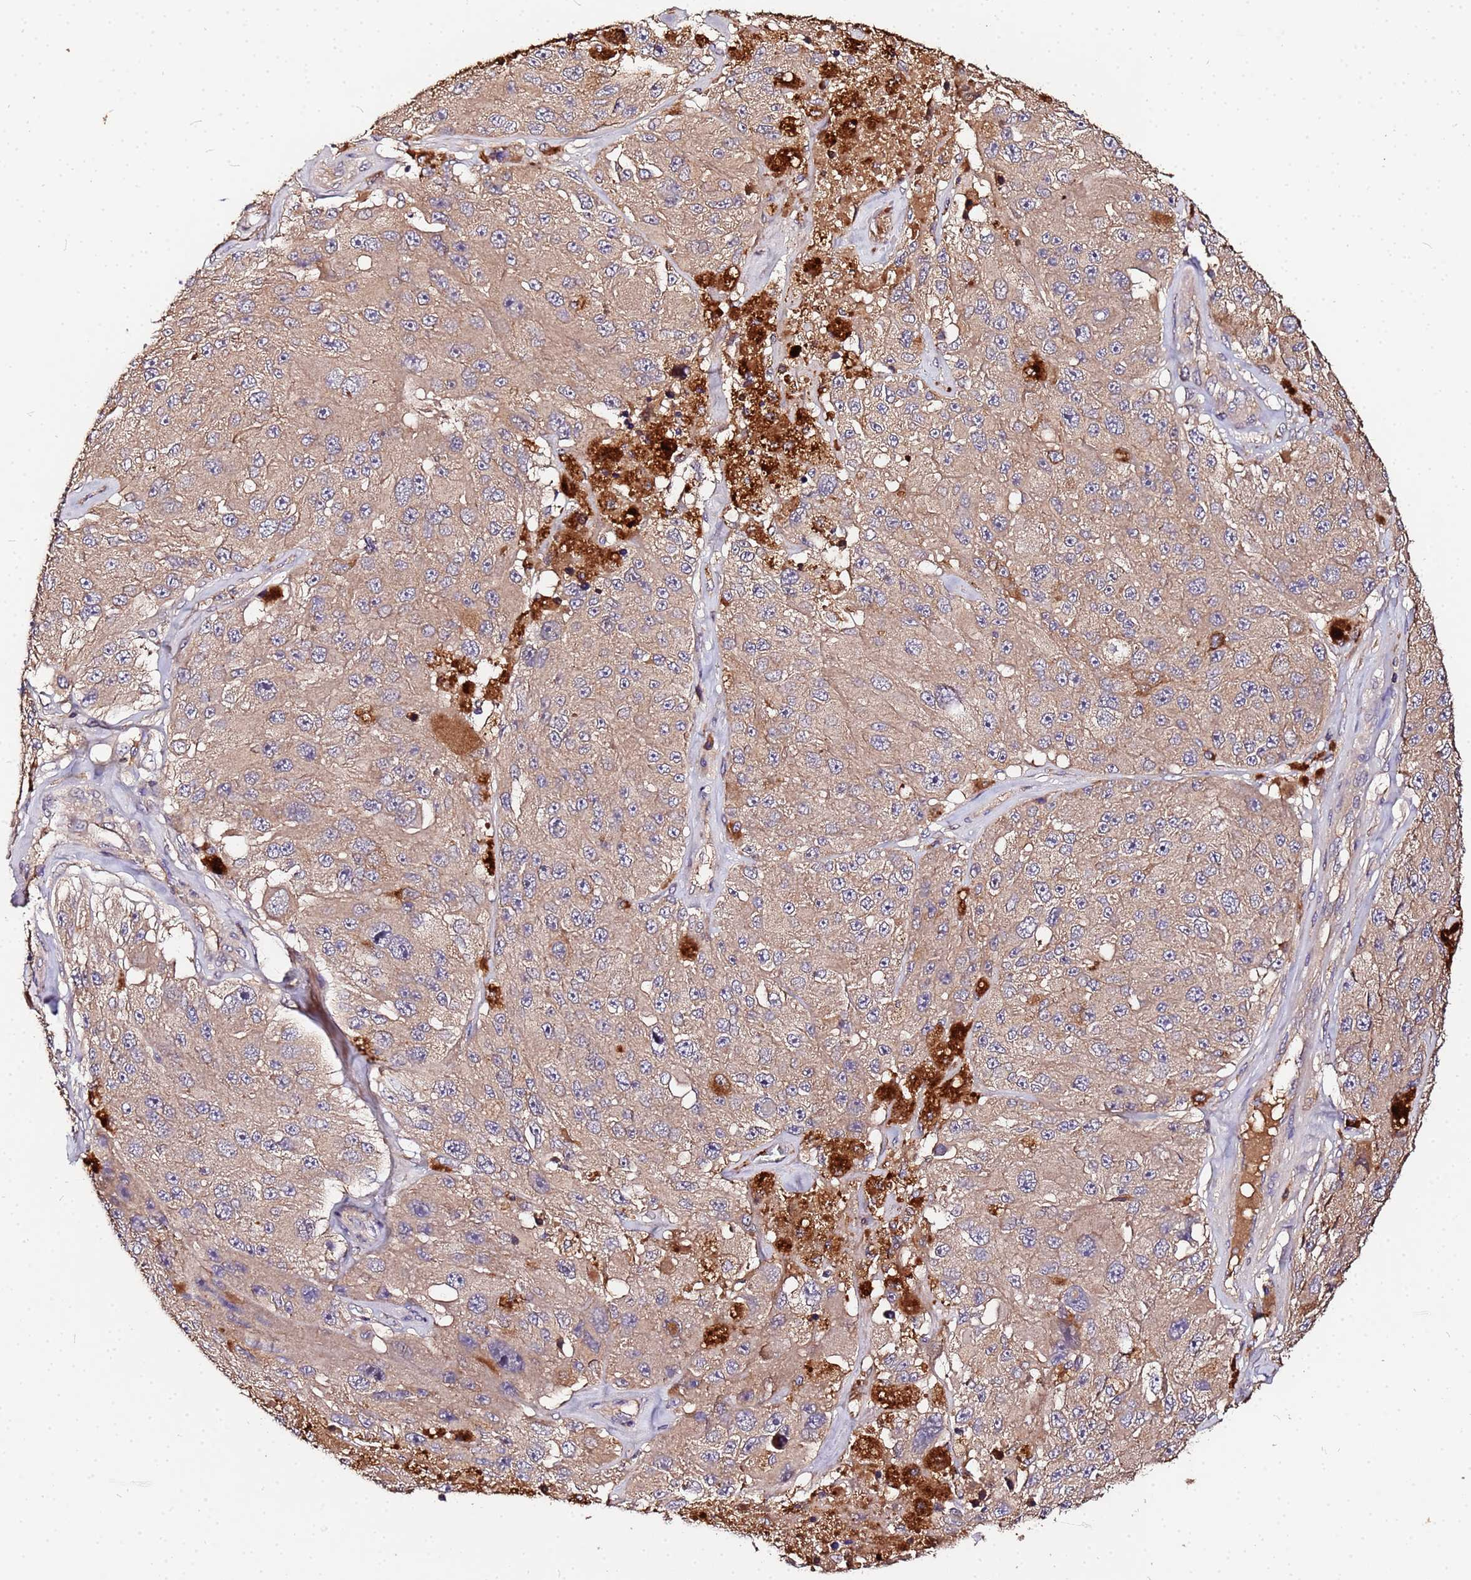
{"staining": {"intensity": "weak", "quantity": ">75%", "location": "cytoplasmic/membranous"}, "tissue": "melanoma", "cell_type": "Tumor cells", "image_type": "cancer", "snomed": [{"axis": "morphology", "description": "Malignant melanoma, Metastatic site"}, {"axis": "topography", "description": "Lymph node"}], "caption": "This photomicrograph displays immunohistochemistry (IHC) staining of human malignant melanoma (metastatic site), with low weak cytoplasmic/membranous expression in about >75% of tumor cells.", "gene": "MTERF1", "patient": {"sex": "male", "age": 62}}